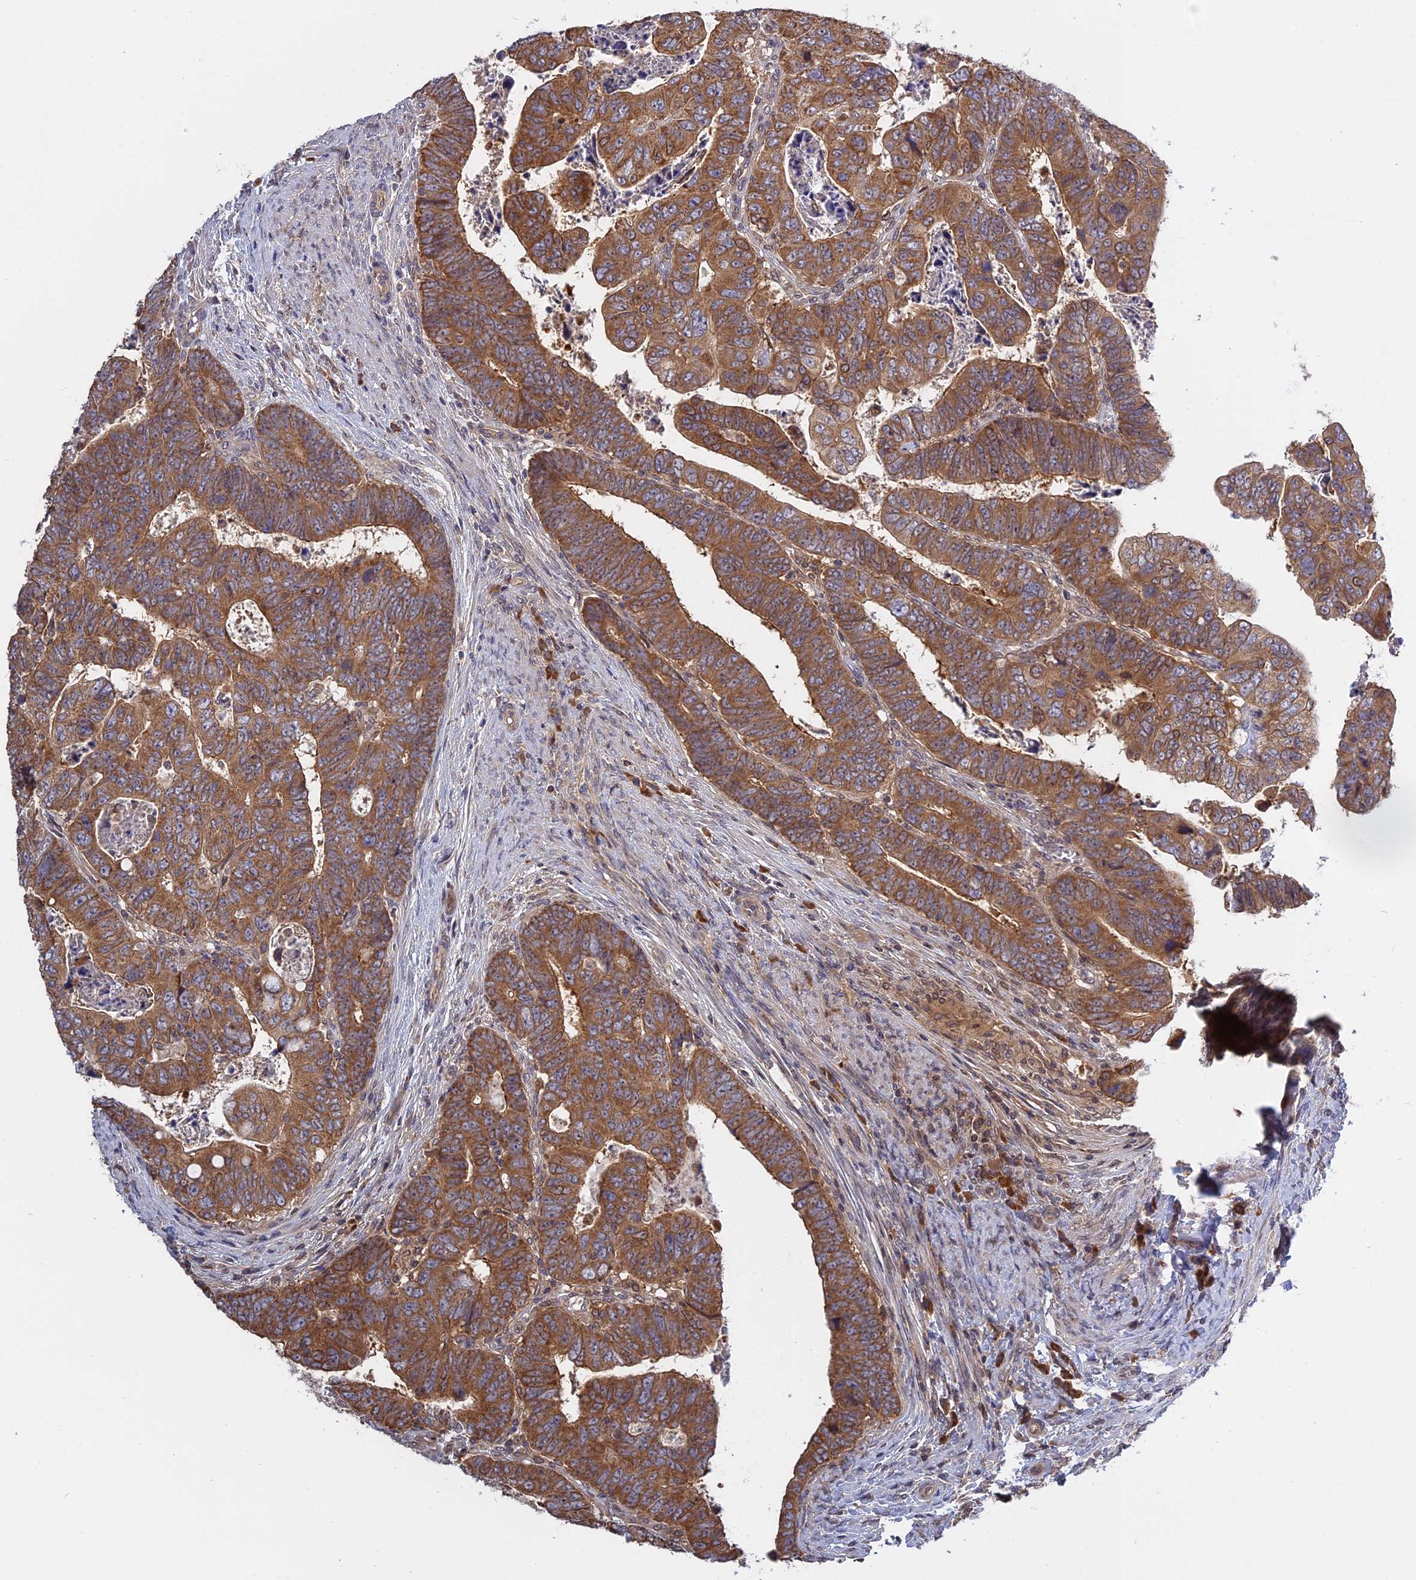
{"staining": {"intensity": "moderate", "quantity": ">75%", "location": "cytoplasmic/membranous"}, "tissue": "colorectal cancer", "cell_type": "Tumor cells", "image_type": "cancer", "snomed": [{"axis": "morphology", "description": "Normal tissue, NOS"}, {"axis": "morphology", "description": "Adenocarcinoma, NOS"}, {"axis": "topography", "description": "Rectum"}], "caption": "This is an image of immunohistochemistry staining of adenocarcinoma (colorectal), which shows moderate positivity in the cytoplasmic/membranous of tumor cells.", "gene": "IL21R", "patient": {"sex": "female", "age": 65}}